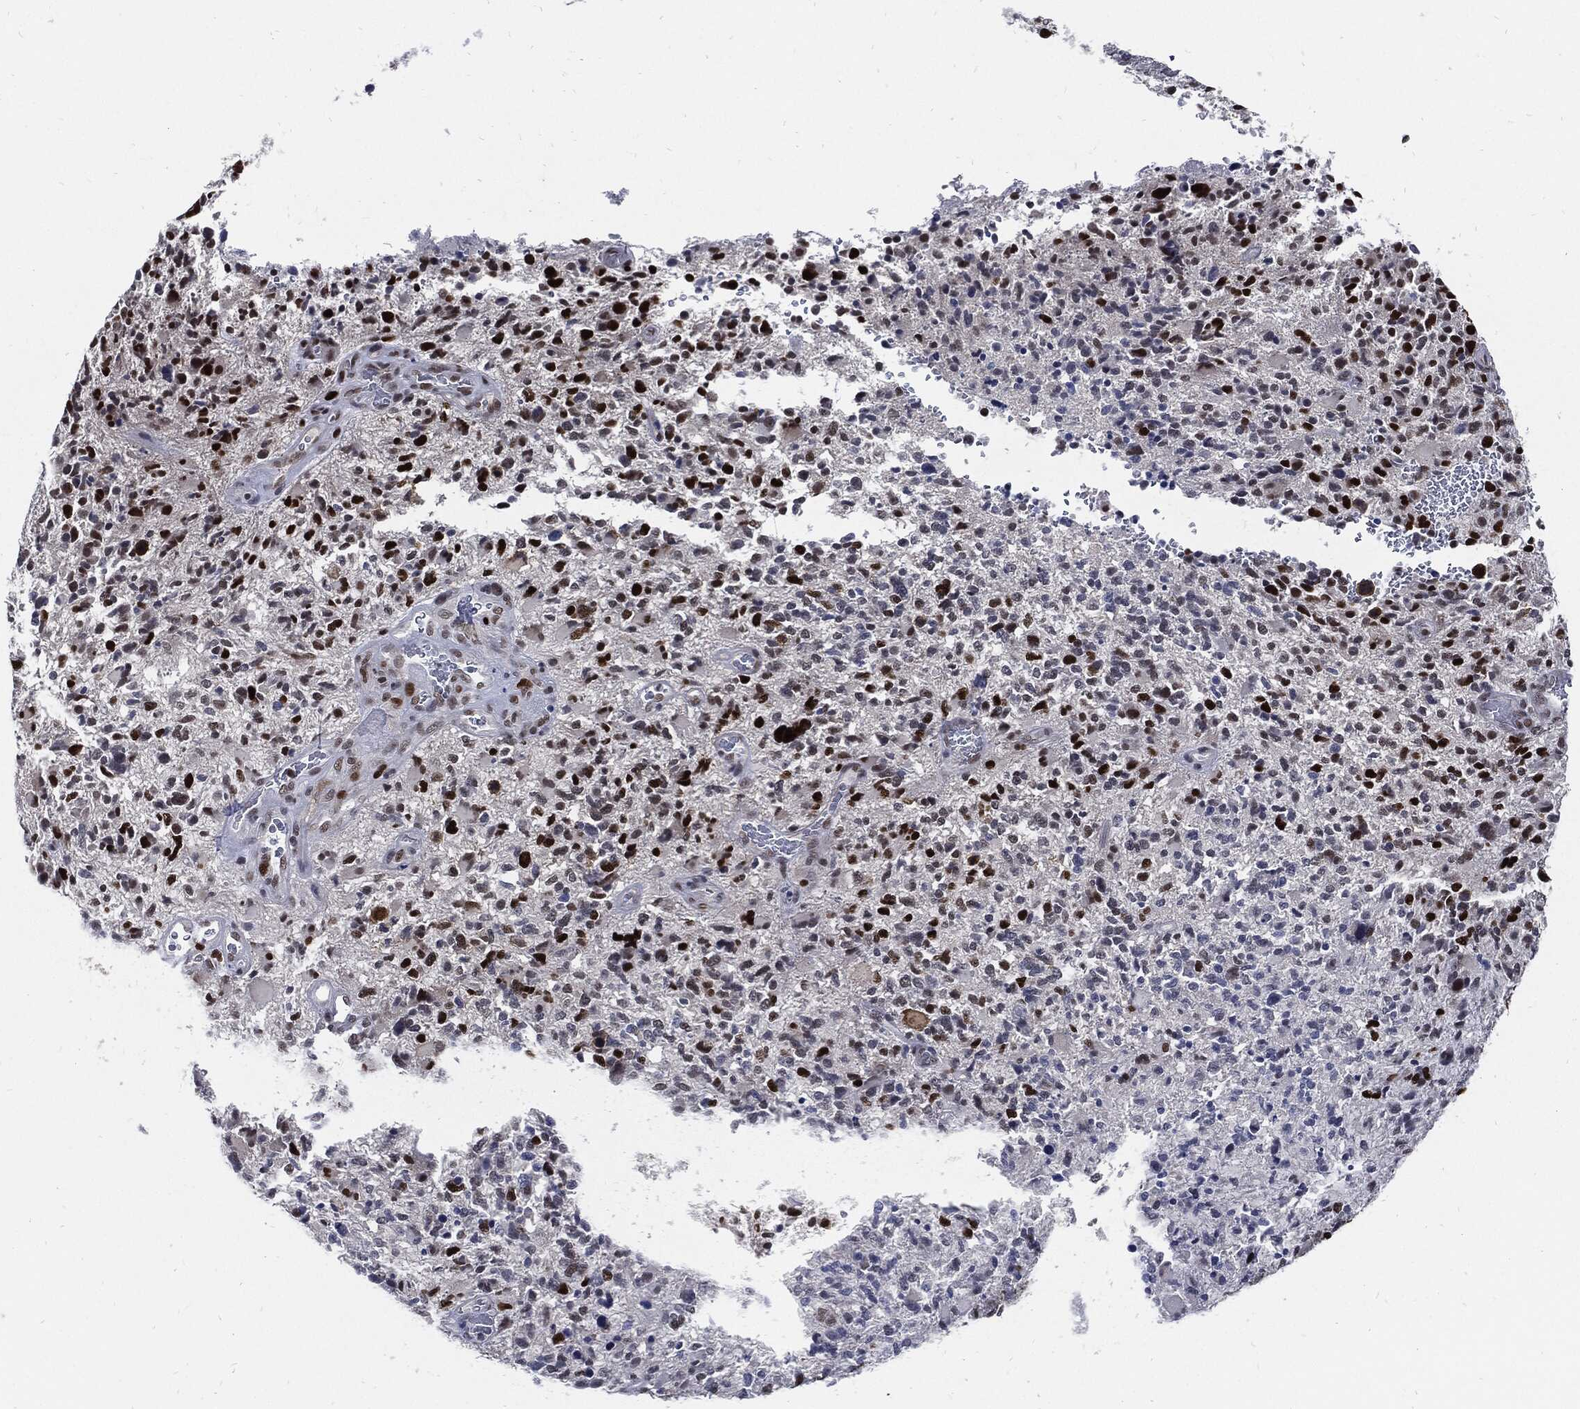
{"staining": {"intensity": "strong", "quantity": "25%-75%", "location": "nuclear"}, "tissue": "glioma", "cell_type": "Tumor cells", "image_type": "cancer", "snomed": [{"axis": "morphology", "description": "Glioma, malignant, High grade"}, {"axis": "topography", "description": "Brain"}], "caption": "Immunohistochemical staining of human glioma displays strong nuclear protein expression in about 25%-75% of tumor cells.", "gene": "NBN", "patient": {"sex": "female", "age": 71}}